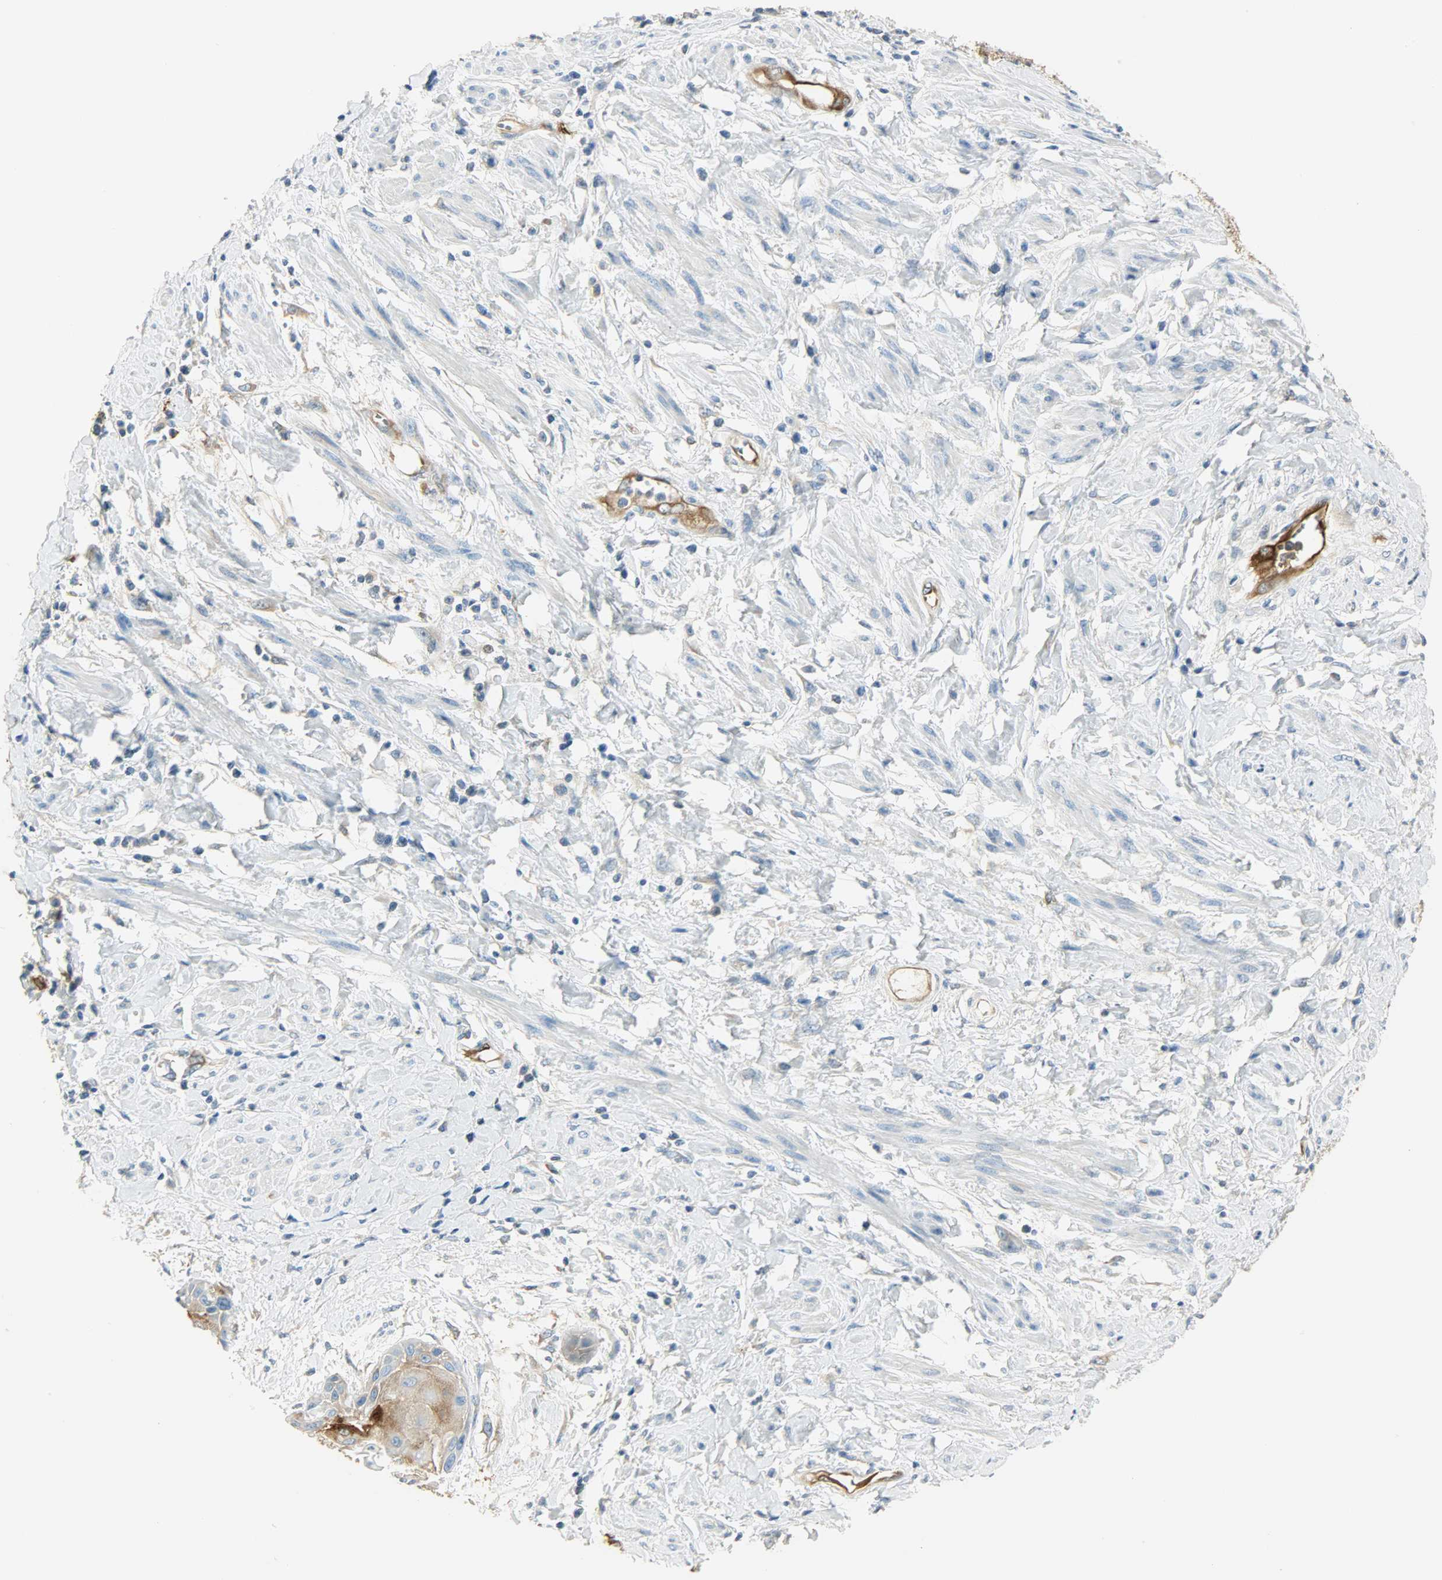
{"staining": {"intensity": "moderate", "quantity": "<25%", "location": "cytoplasmic/membranous"}, "tissue": "cervical cancer", "cell_type": "Tumor cells", "image_type": "cancer", "snomed": [{"axis": "morphology", "description": "Squamous cell carcinoma, NOS"}, {"axis": "topography", "description": "Cervix"}], "caption": "A photomicrograph of human cervical cancer stained for a protein reveals moderate cytoplasmic/membranous brown staining in tumor cells. (DAB IHC, brown staining for protein, blue staining for nuclei).", "gene": "WARS1", "patient": {"sex": "female", "age": 57}}